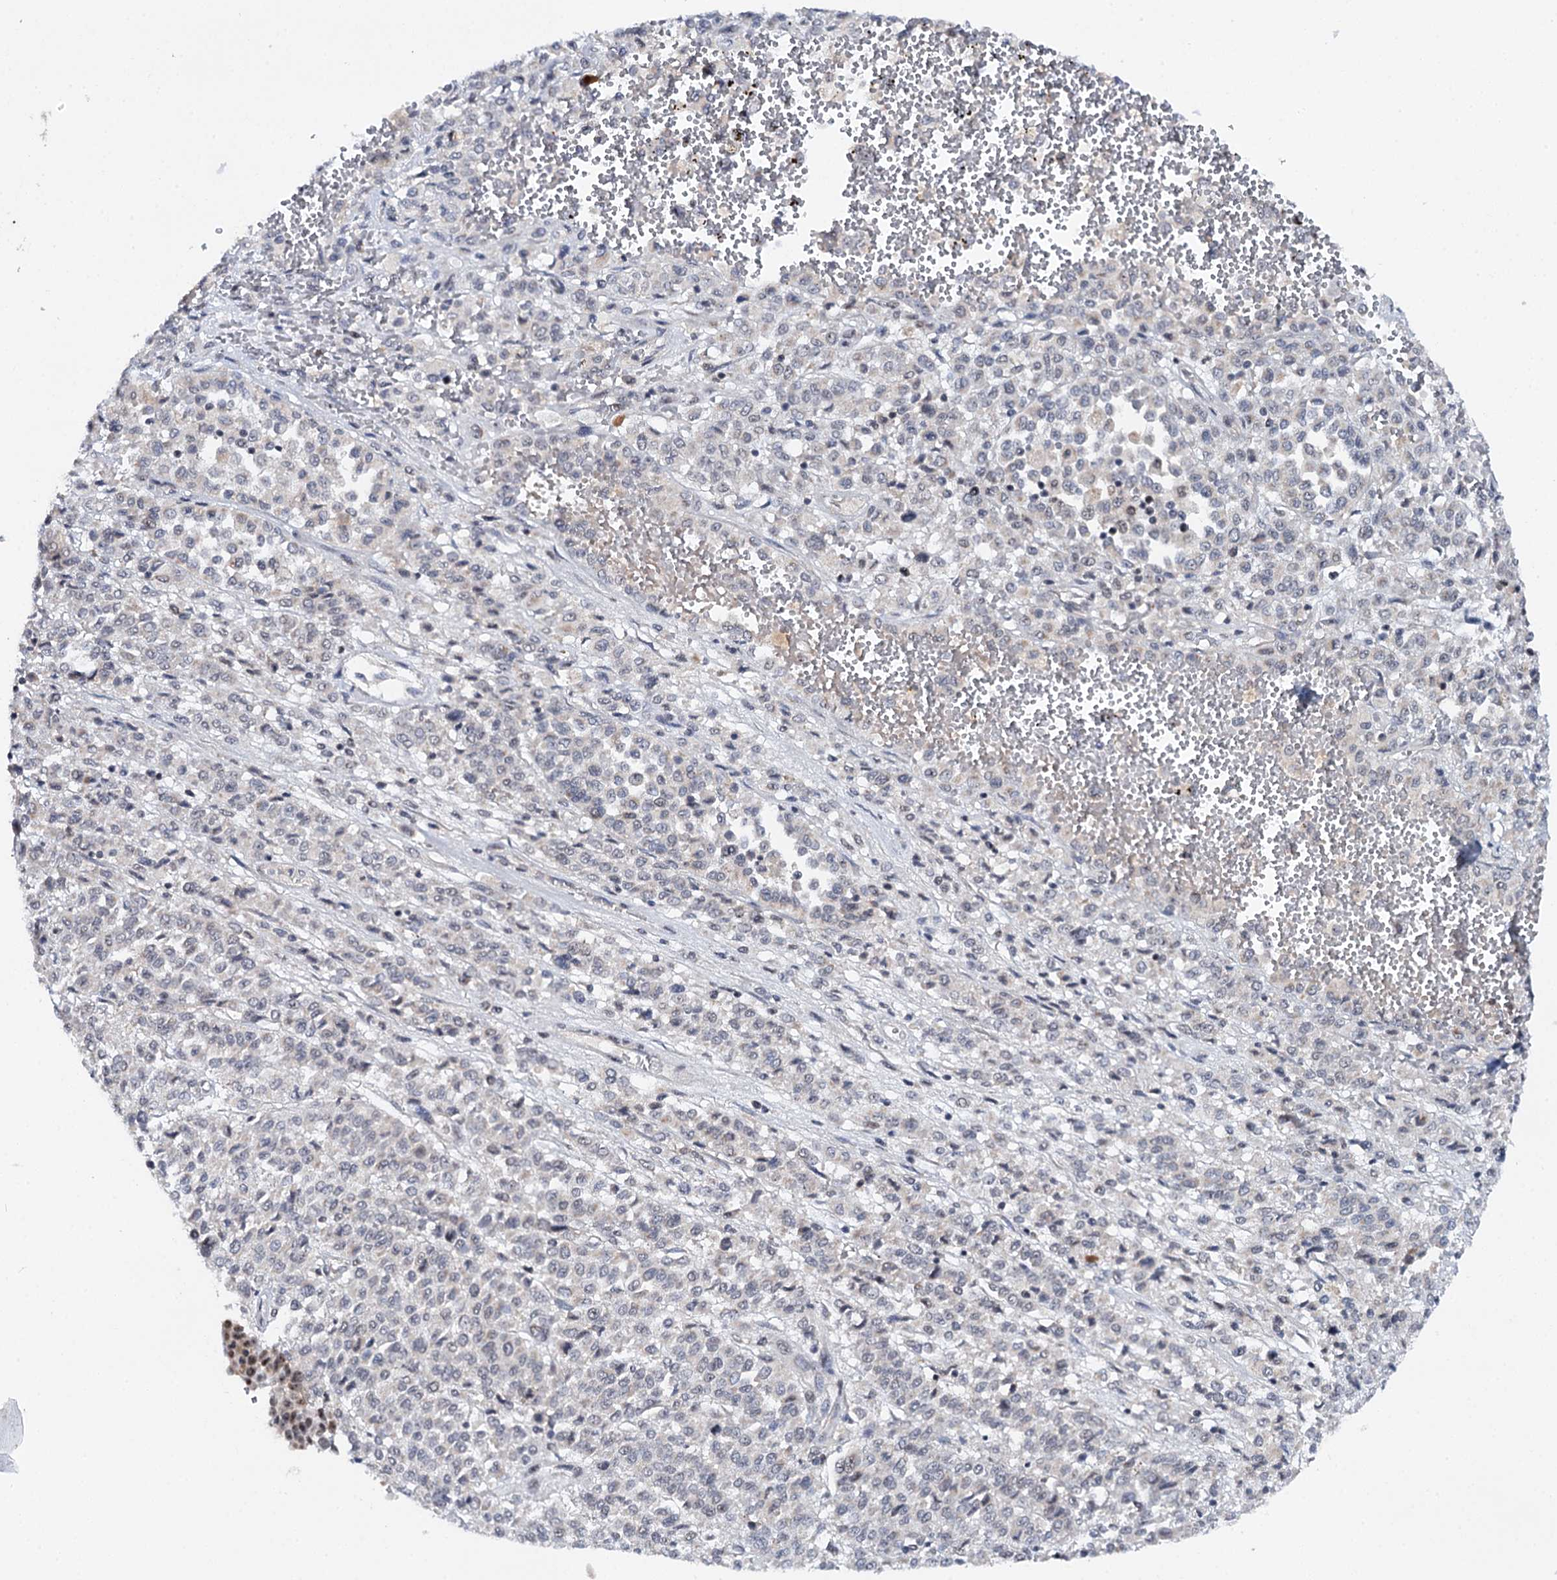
{"staining": {"intensity": "negative", "quantity": "none", "location": "none"}, "tissue": "melanoma", "cell_type": "Tumor cells", "image_type": "cancer", "snomed": [{"axis": "morphology", "description": "Malignant melanoma, Metastatic site"}, {"axis": "topography", "description": "Pancreas"}], "caption": "Protein analysis of melanoma displays no significant expression in tumor cells.", "gene": "BUD13", "patient": {"sex": "female", "age": 30}}